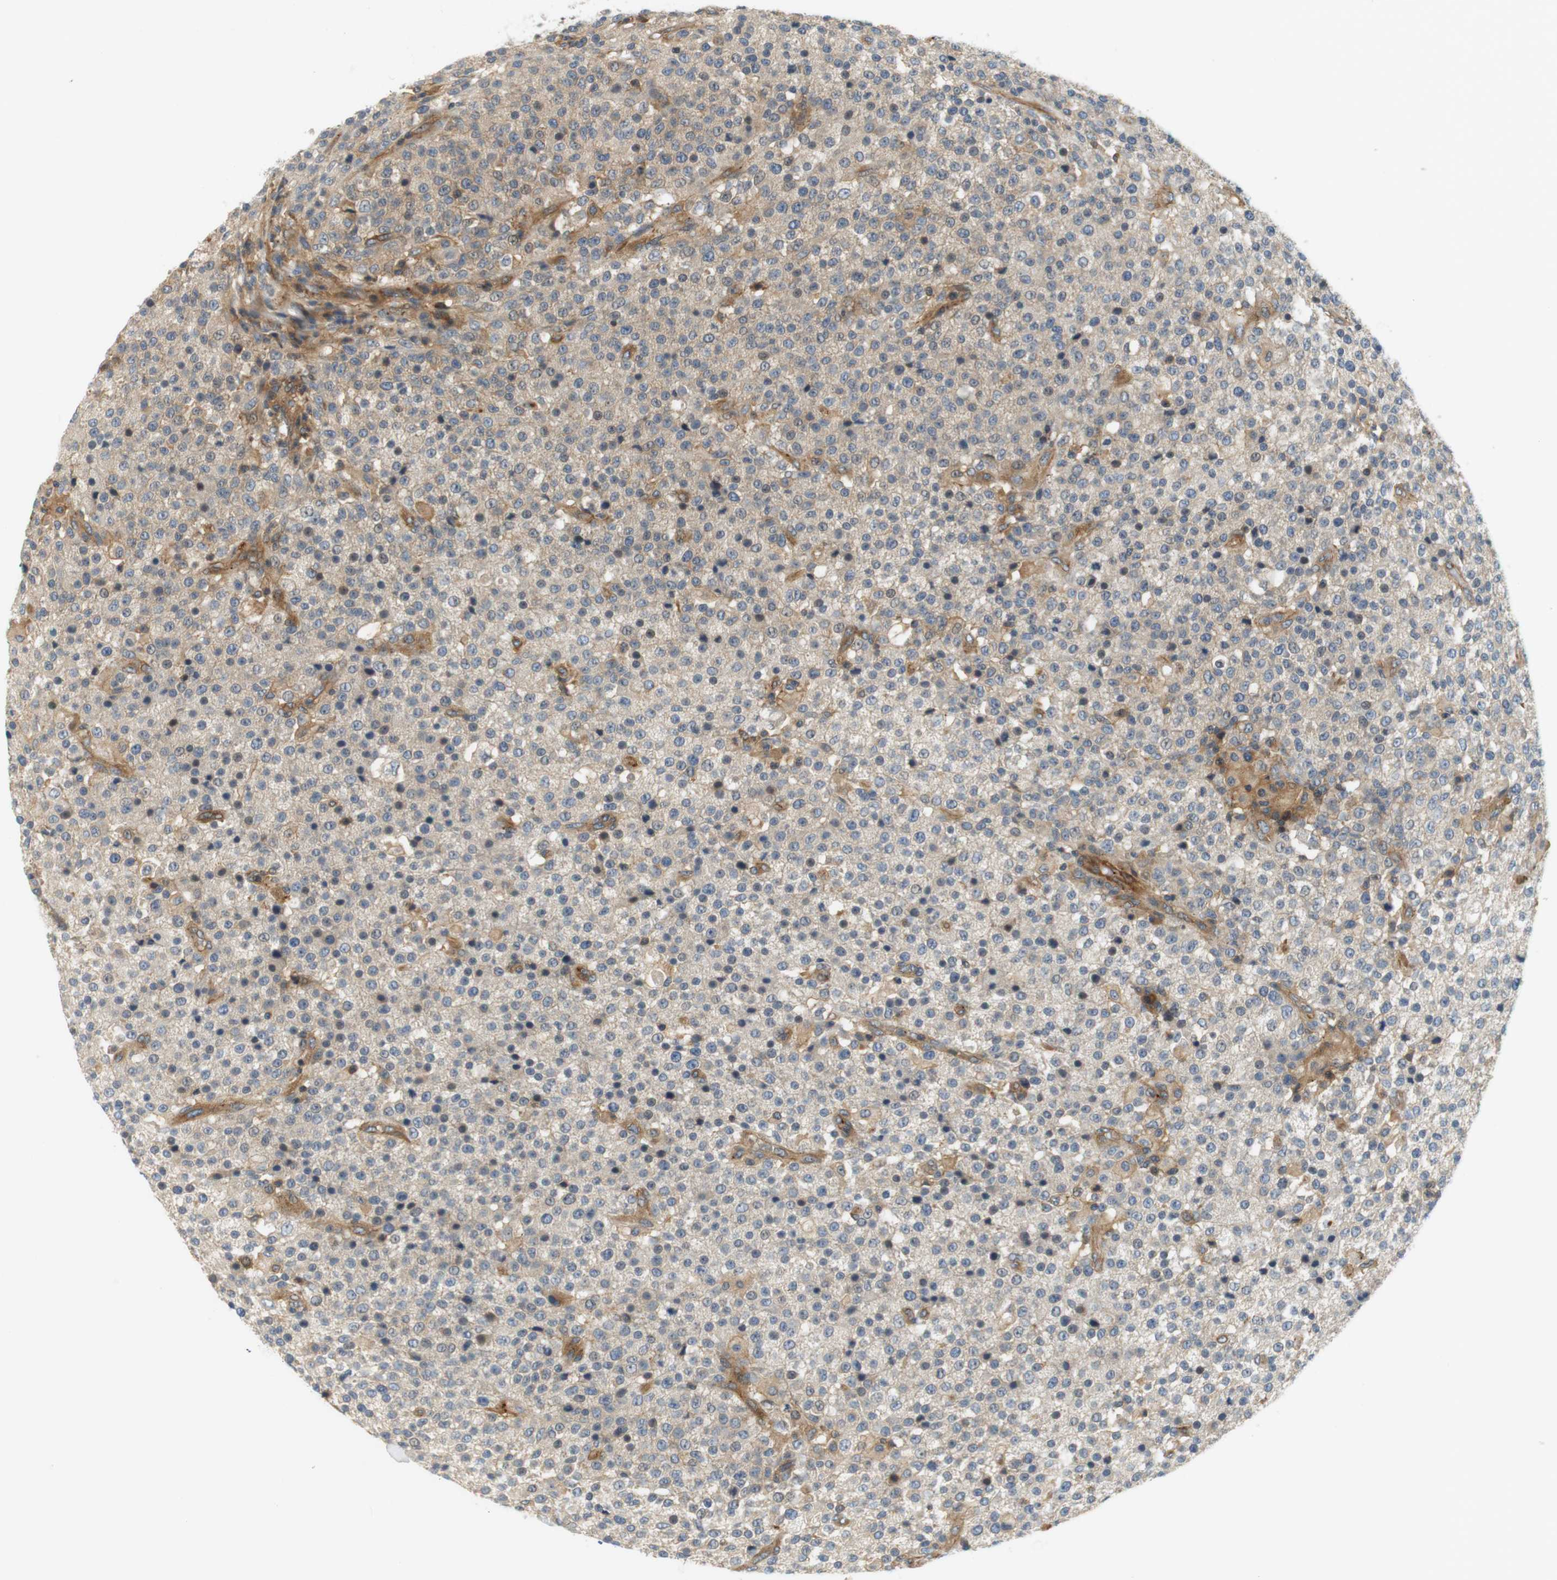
{"staining": {"intensity": "weak", "quantity": "<25%", "location": "cytoplasmic/membranous"}, "tissue": "testis cancer", "cell_type": "Tumor cells", "image_type": "cancer", "snomed": [{"axis": "morphology", "description": "Seminoma, NOS"}, {"axis": "topography", "description": "Testis"}], "caption": "This is an IHC histopathology image of human seminoma (testis). There is no expression in tumor cells.", "gene": "SH3GLB1", "patient": {"sex": "male", "age": 59}}